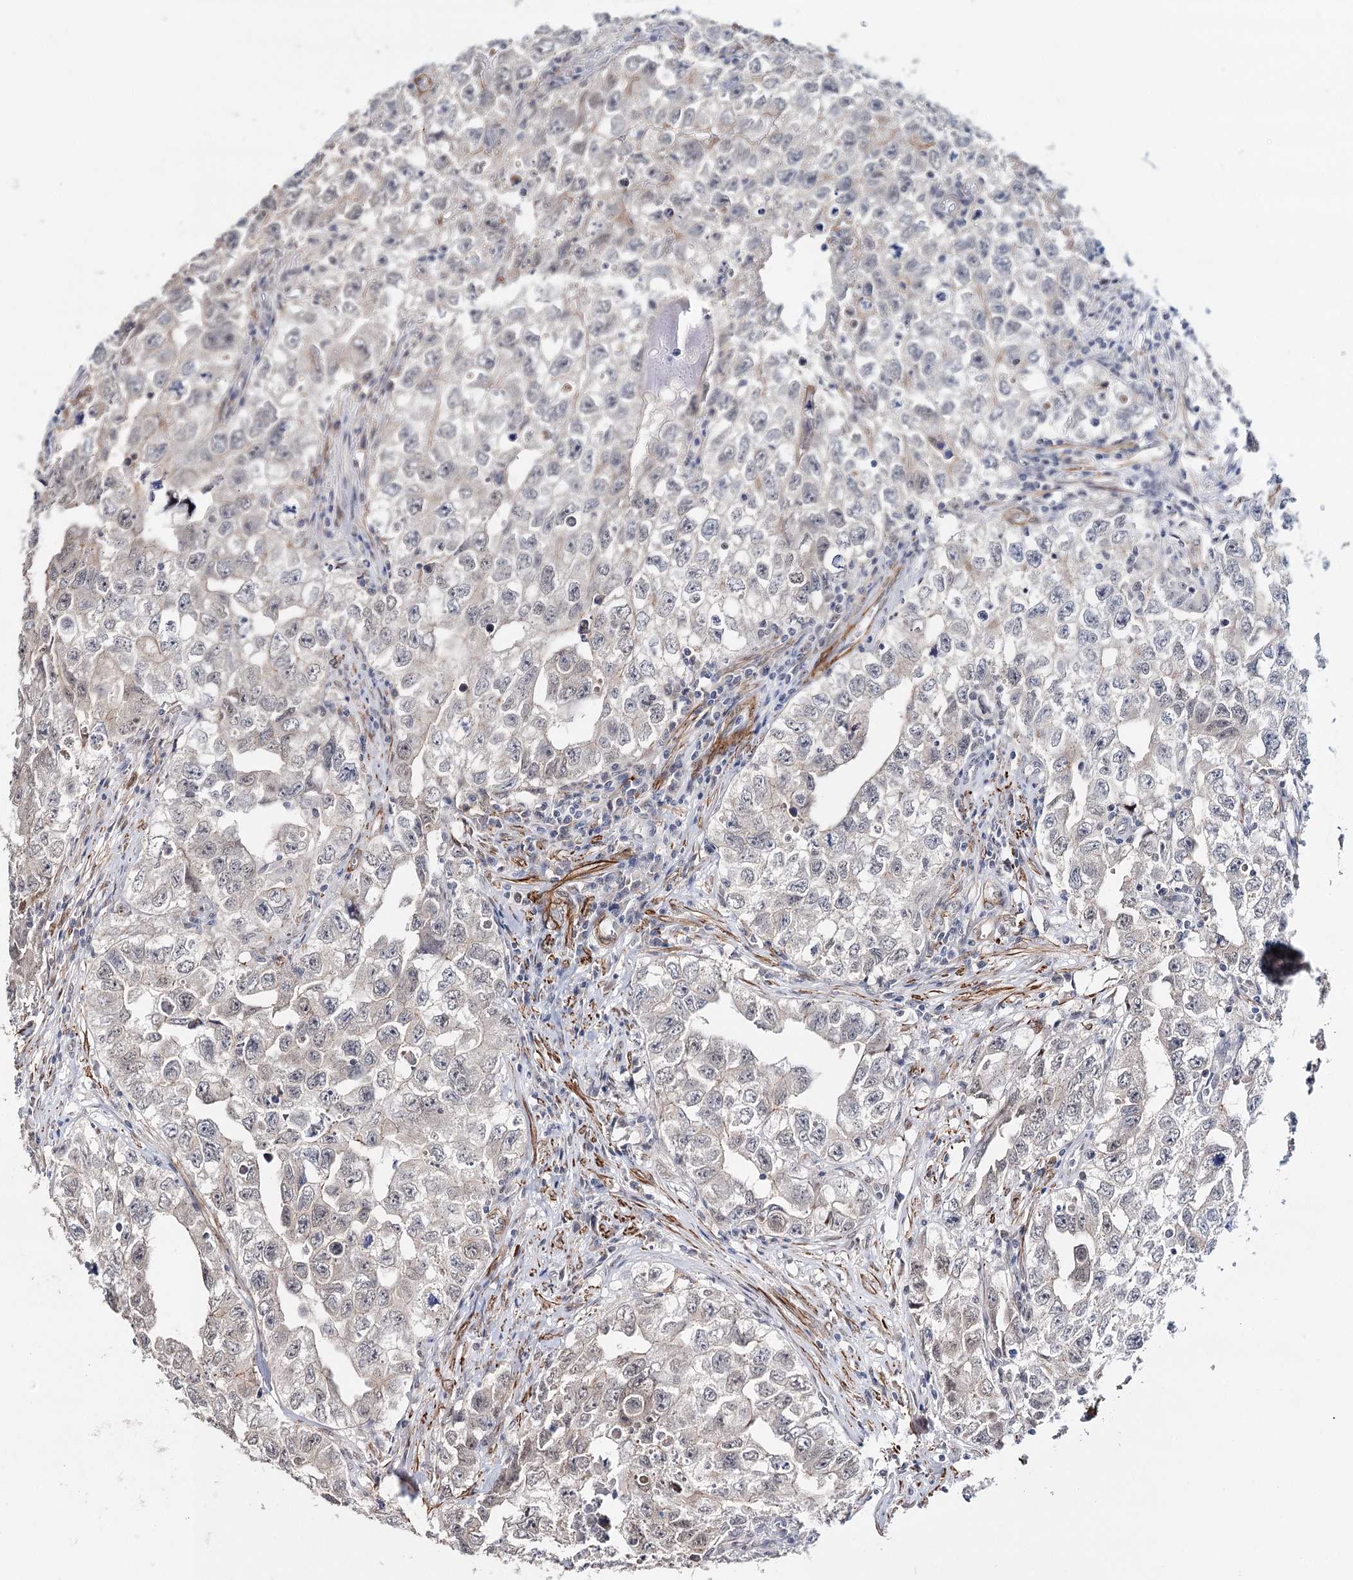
{"staining": {"intensity": "moderate", "quantity": "25%-75%", "location": "nuclear"}, "tissue": "testis cancer", "cell_type": "Tumor cells", "image_type": "cancer", "snomed": [{"axis": "morphology", "description": "Seminoma, NOS"}, {"axis": "morphology", "description": "Carcinoma, Embryonal, NOS"}, {"axis": "topography", "description": "Testis"}], "caption": "Tumor cells exhibit moderate nuclear staining in approximately 25%-75% of cells in testis cancer.", "gene": "CFAP46", "patient": {"sex": "male", "age": 43}}